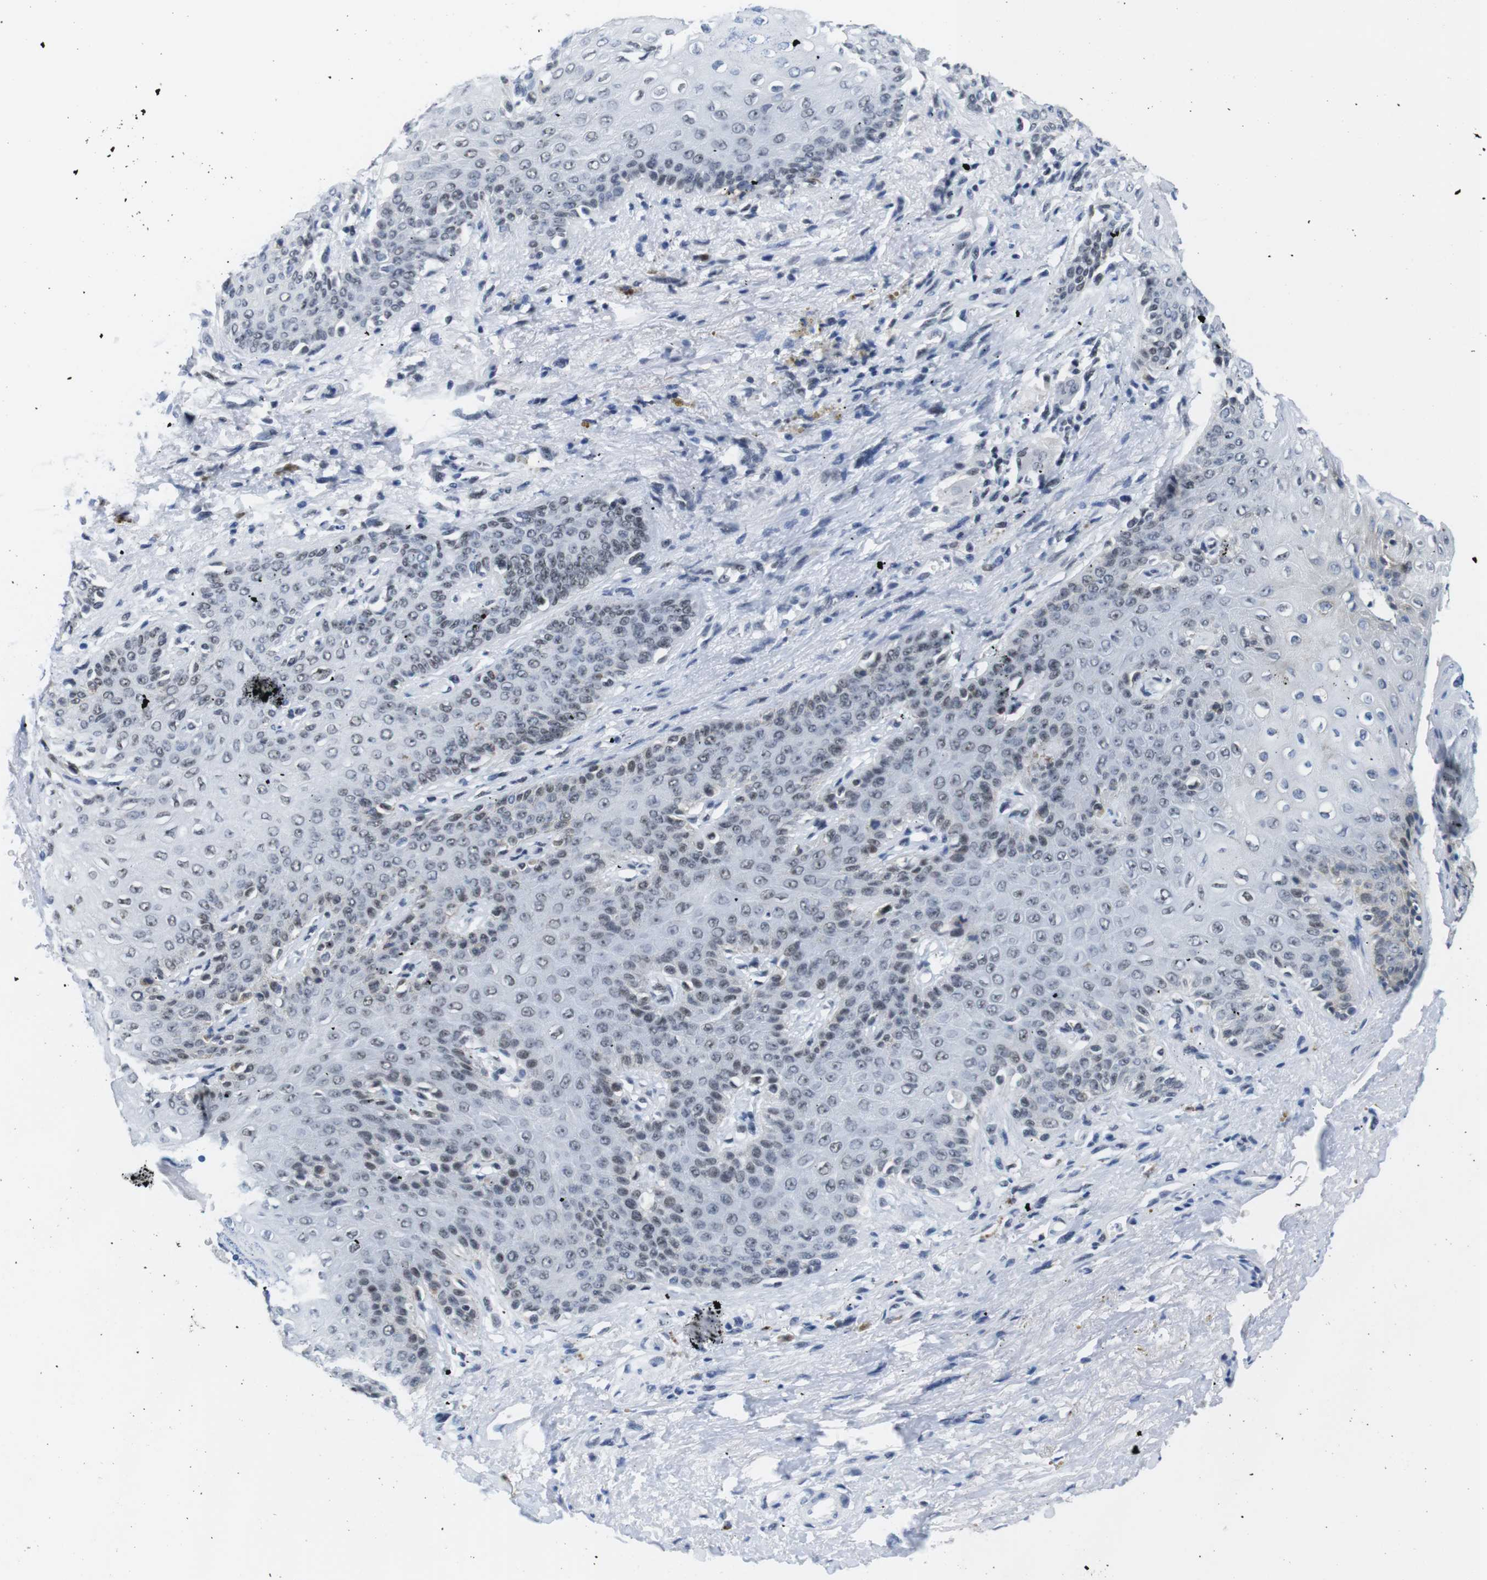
{"staining": {"intensity": "weak", "quantity": "<25%", "location": "nuclear"}, "tissue": "skin", "cell_type": "Epidermal cells", "image_type": "normal", "snomed": [{"axis": "morphology", "description": "Normal tissue, NOS"}, {"axis": "topography", "description": "Anal"}], "caption": "Epidermal cells show no significant staining in benign skin.", "gene": "IFI16", "patient": {"sex": "female", "age": 46}}